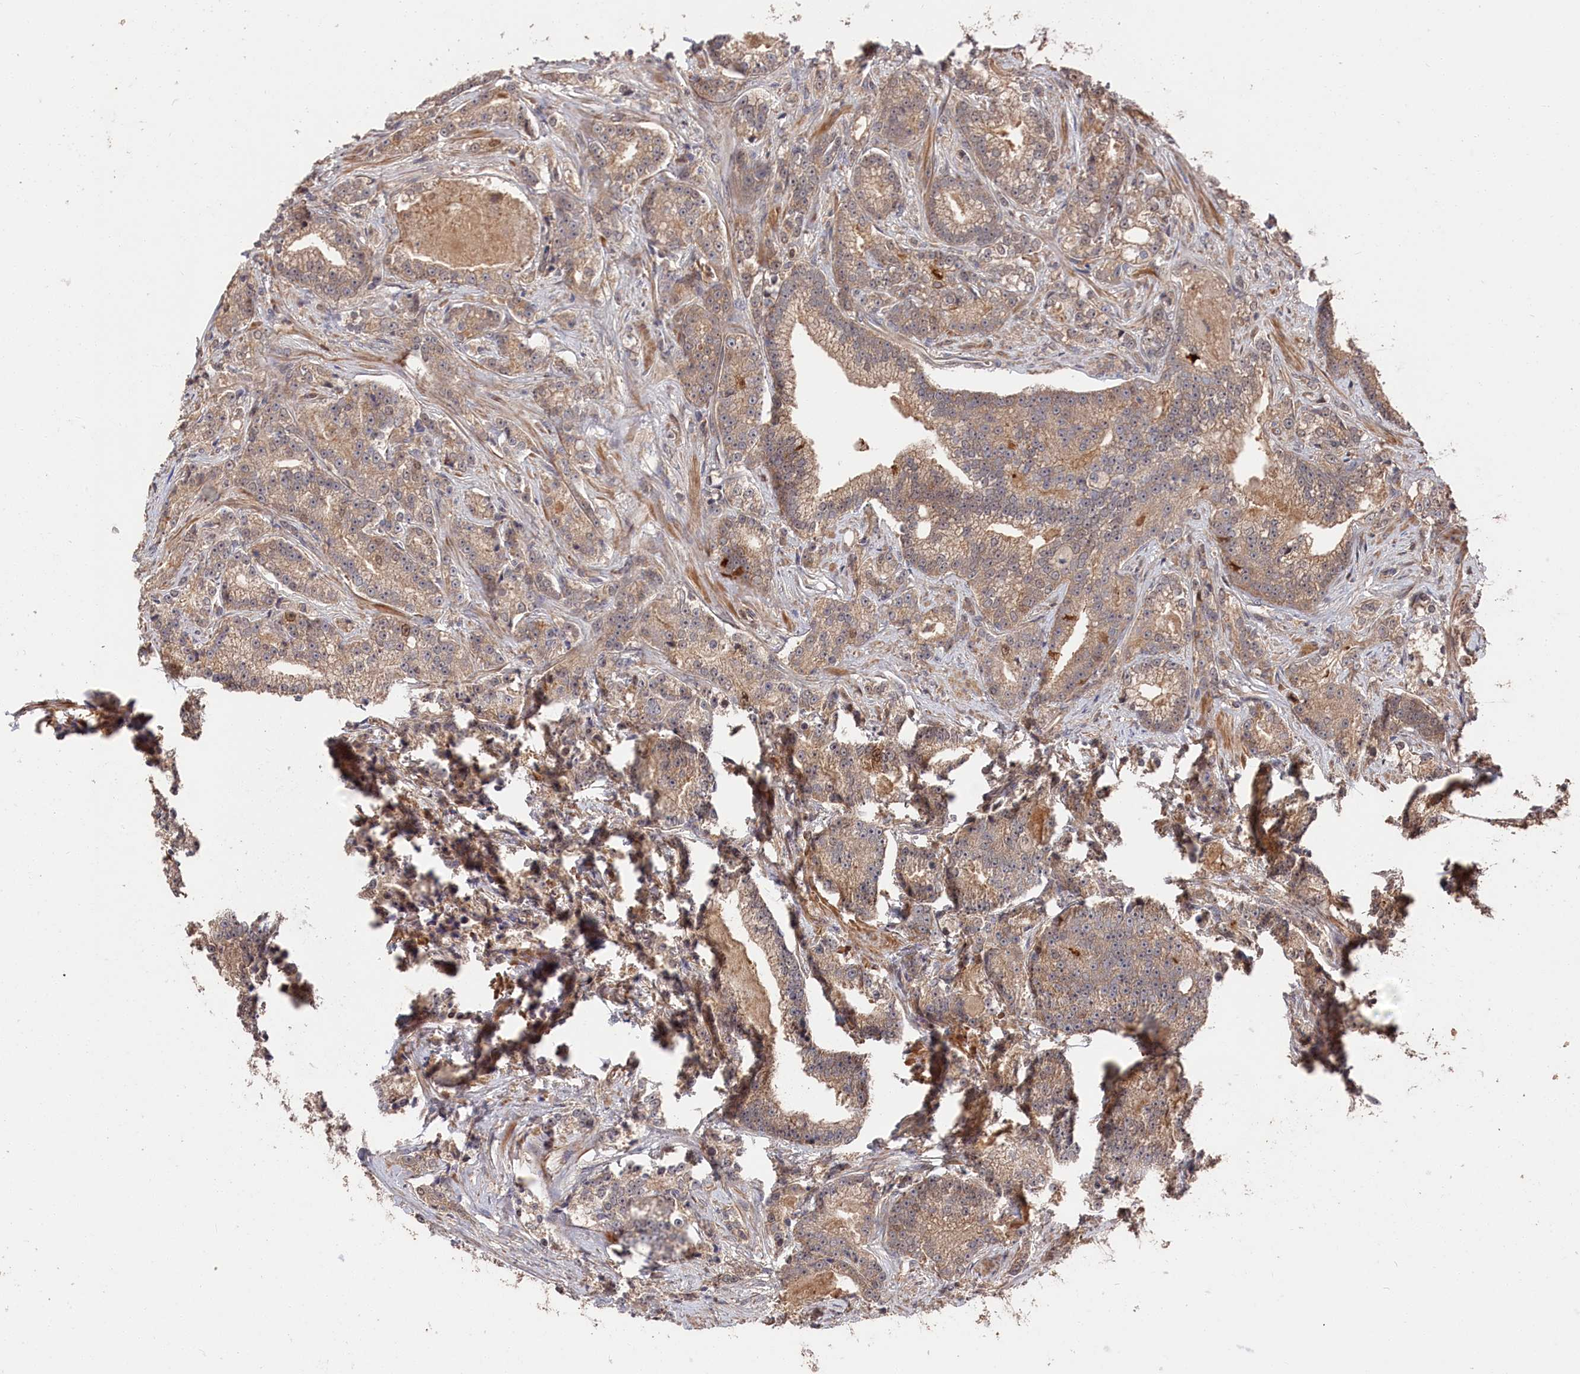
{"staining": {"intensity": "weak", "quantity": "25%-75%", "location": "cytoplasmic/membranous"}, "tissue": "prostate cancer", "cell_type": "Tumor cells", "image_type": "cancer", "snomed": [{"axis": "morphology", "description": "Adenocarcinoma, High grade"}, {"axis": "topography", "description": "Prostate"}], "caption": "Immunohistochemical staining of human high-grade adenocarcinoma (prostate) reveals low levels of weak cytoplasmic/membranous protein positivity in approximately 25%-75% of tumor cells.", "gene": "RMI2", "patient": {"sex": "male", "age": 67}}